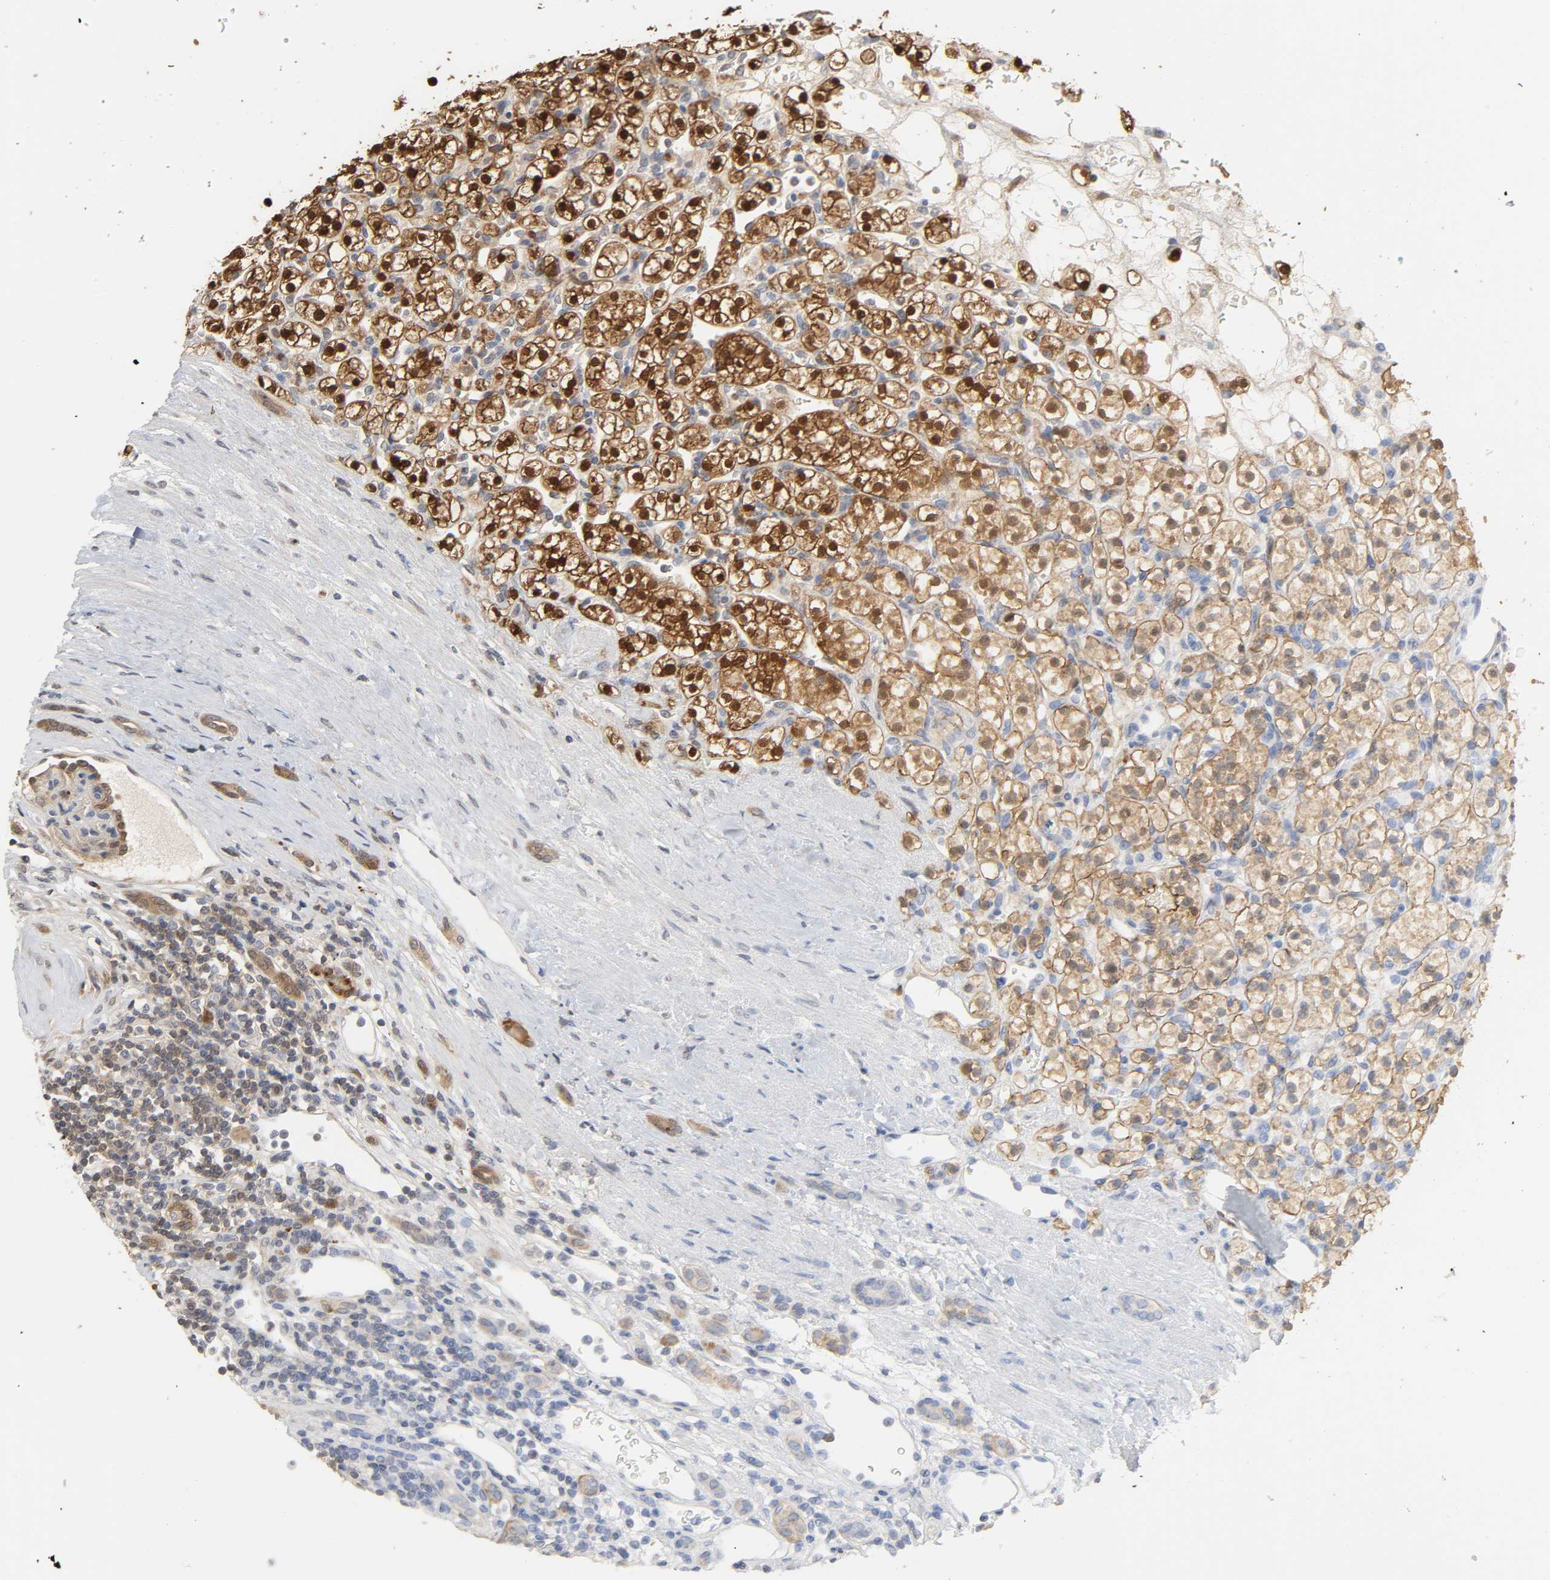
{"staining": {"intensity": "strong", "quantity": ">75%", "location": "cytoplasmic/membranous,nuclear"}, "tissue": "renal cancer", "cell_type": "Tumor cells", "image_type": "cancer", "snomed": [{"axis": "morphology", "description": "Normal tissue, NOS"}, {"axis": "morphology", "description": "Adenocarcinoma, NOS"}, {"axis": "topography", "description": "Kidney"}], "caption": "Renal cancer was stained to show a protein in brown. There is high levels of strong cytoplasmic/membranous and nuclear expression in approximately >75% of tumor cells.", "gene": "MIF", "patient": {"sex": "female", "age": 55}}